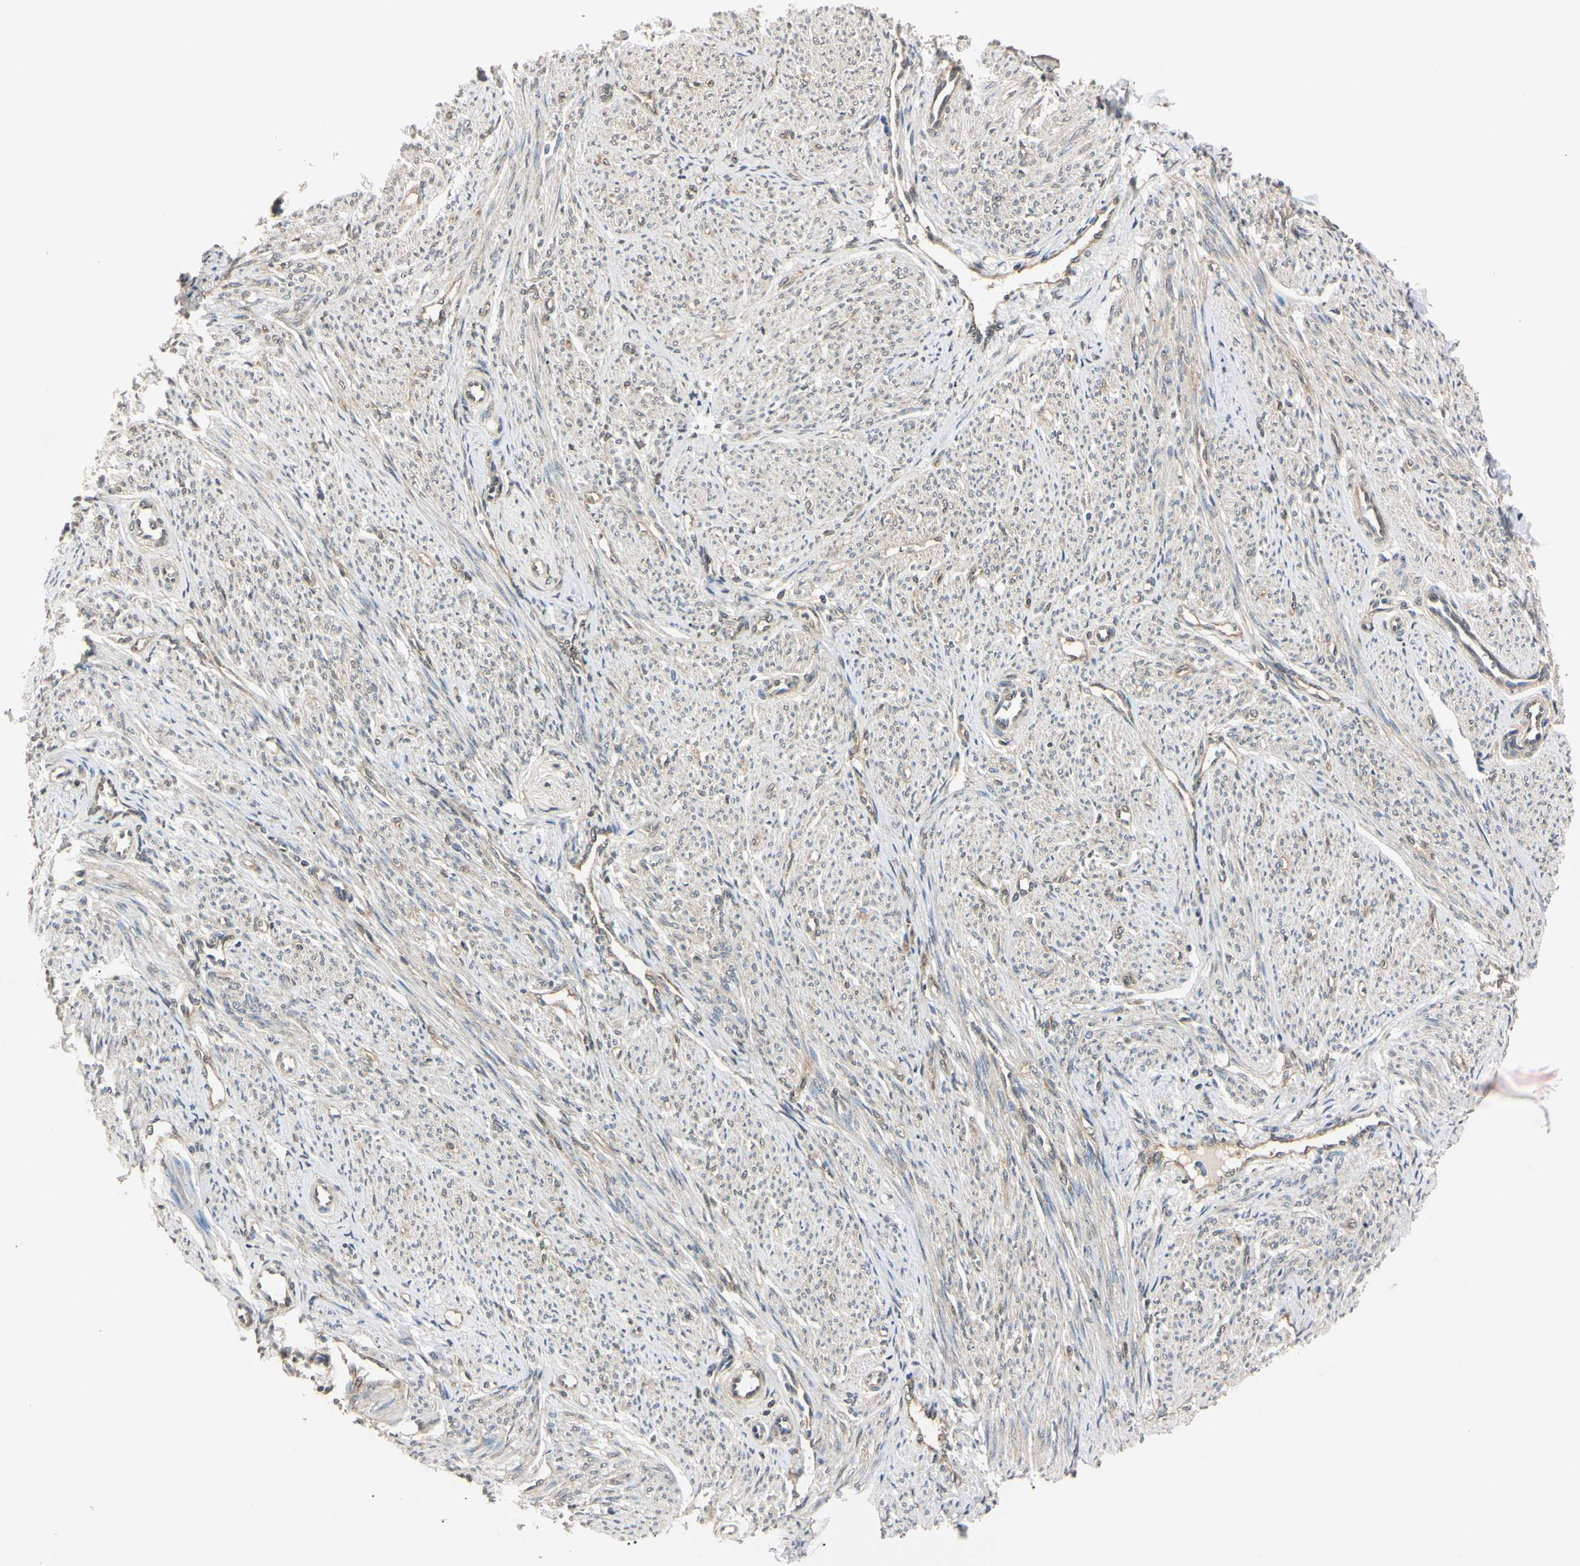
{"staining": {"intensity": "weak", "quantity": "<25%", "location": "cytoplasmic/membranous"}, "tissue": "smooth muscle", "cell_type": "Smooth muscle cells", "image_type": "normal", "snomed": [{"axis": "morphology", "description": "Normal tissue, NOS"}, {"axis": "topography", "description": "Smooth muscle"}], "caption": "Smooth muscle cells are negative for brown protein staining in normal smooth muscle.", "gene": "EPN1", "patient": {"sex": "female", "age": 65}}